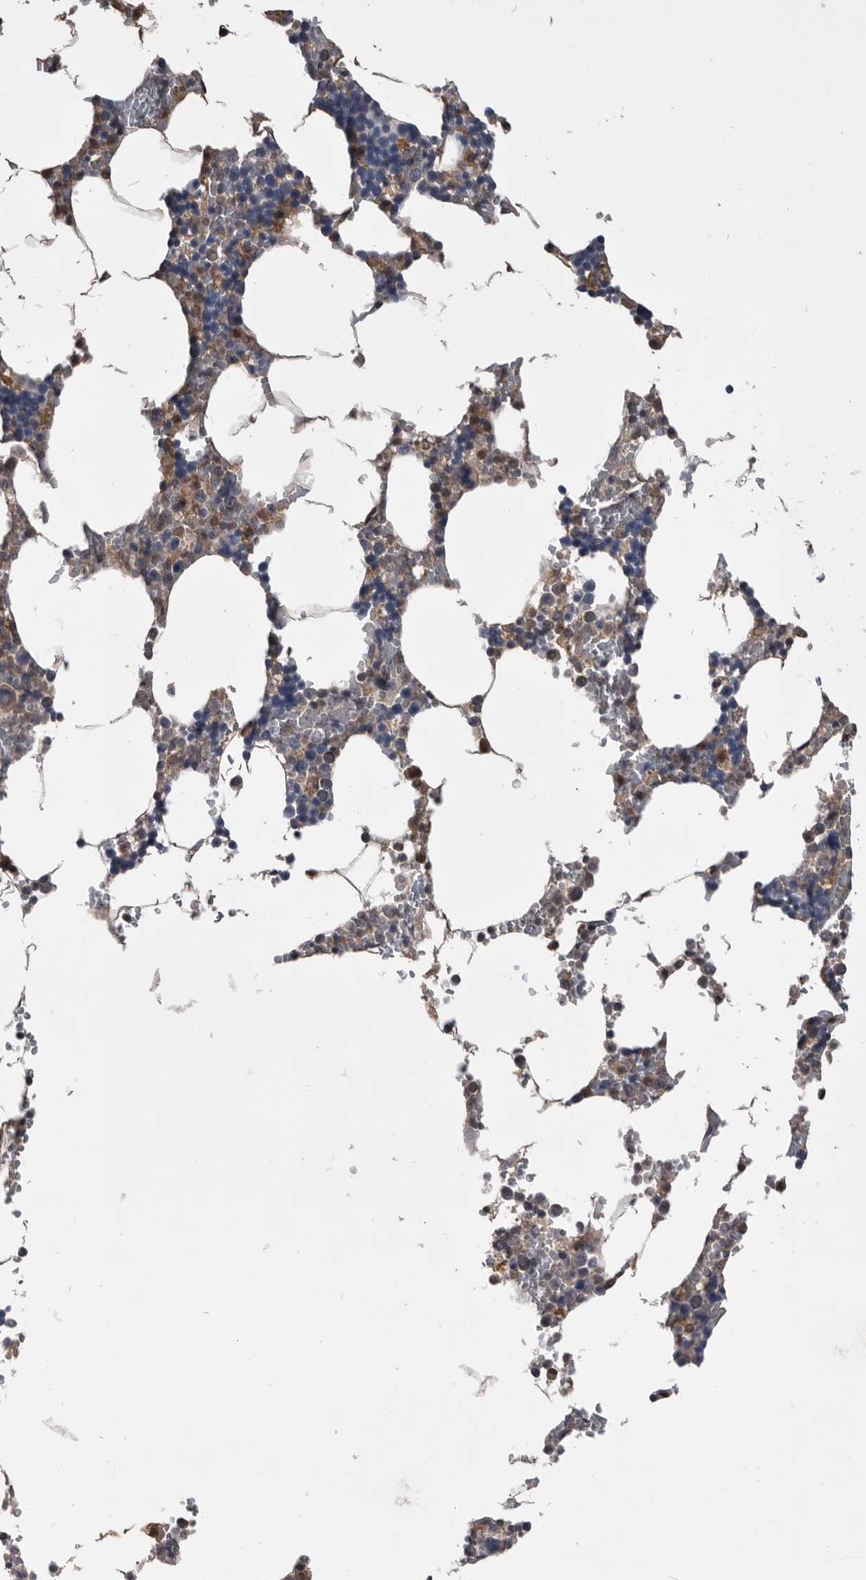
{"staining": {"intensity": "moderate", "quantity": "<25%", "location": "cytoplasmic/membranous"}, "tissue": "bone marrow", "cell_type": "Hematopoietic cells", "image_type": "normal", "snomed": [{"axis": "morphology", "description": "Normal tissue, NOS"}, {"axis": "topography", "description": "Bone marrow"}], "caption": "IHC staining of unremarkable bone marrow, which displays low levels of moderate cytoplasmic/membranous staining in about <25% of hematopoietic cells indicating moderate cytoplasmic/membranous protein staining. The staining was performed using DAB (3,3'-diaminobenzidine) (brown) for protein detection and nuclei were counterstained in hematoxylin (blue).", "gene": "PDXK", "patient": {"sex": "male", "age": 70}}